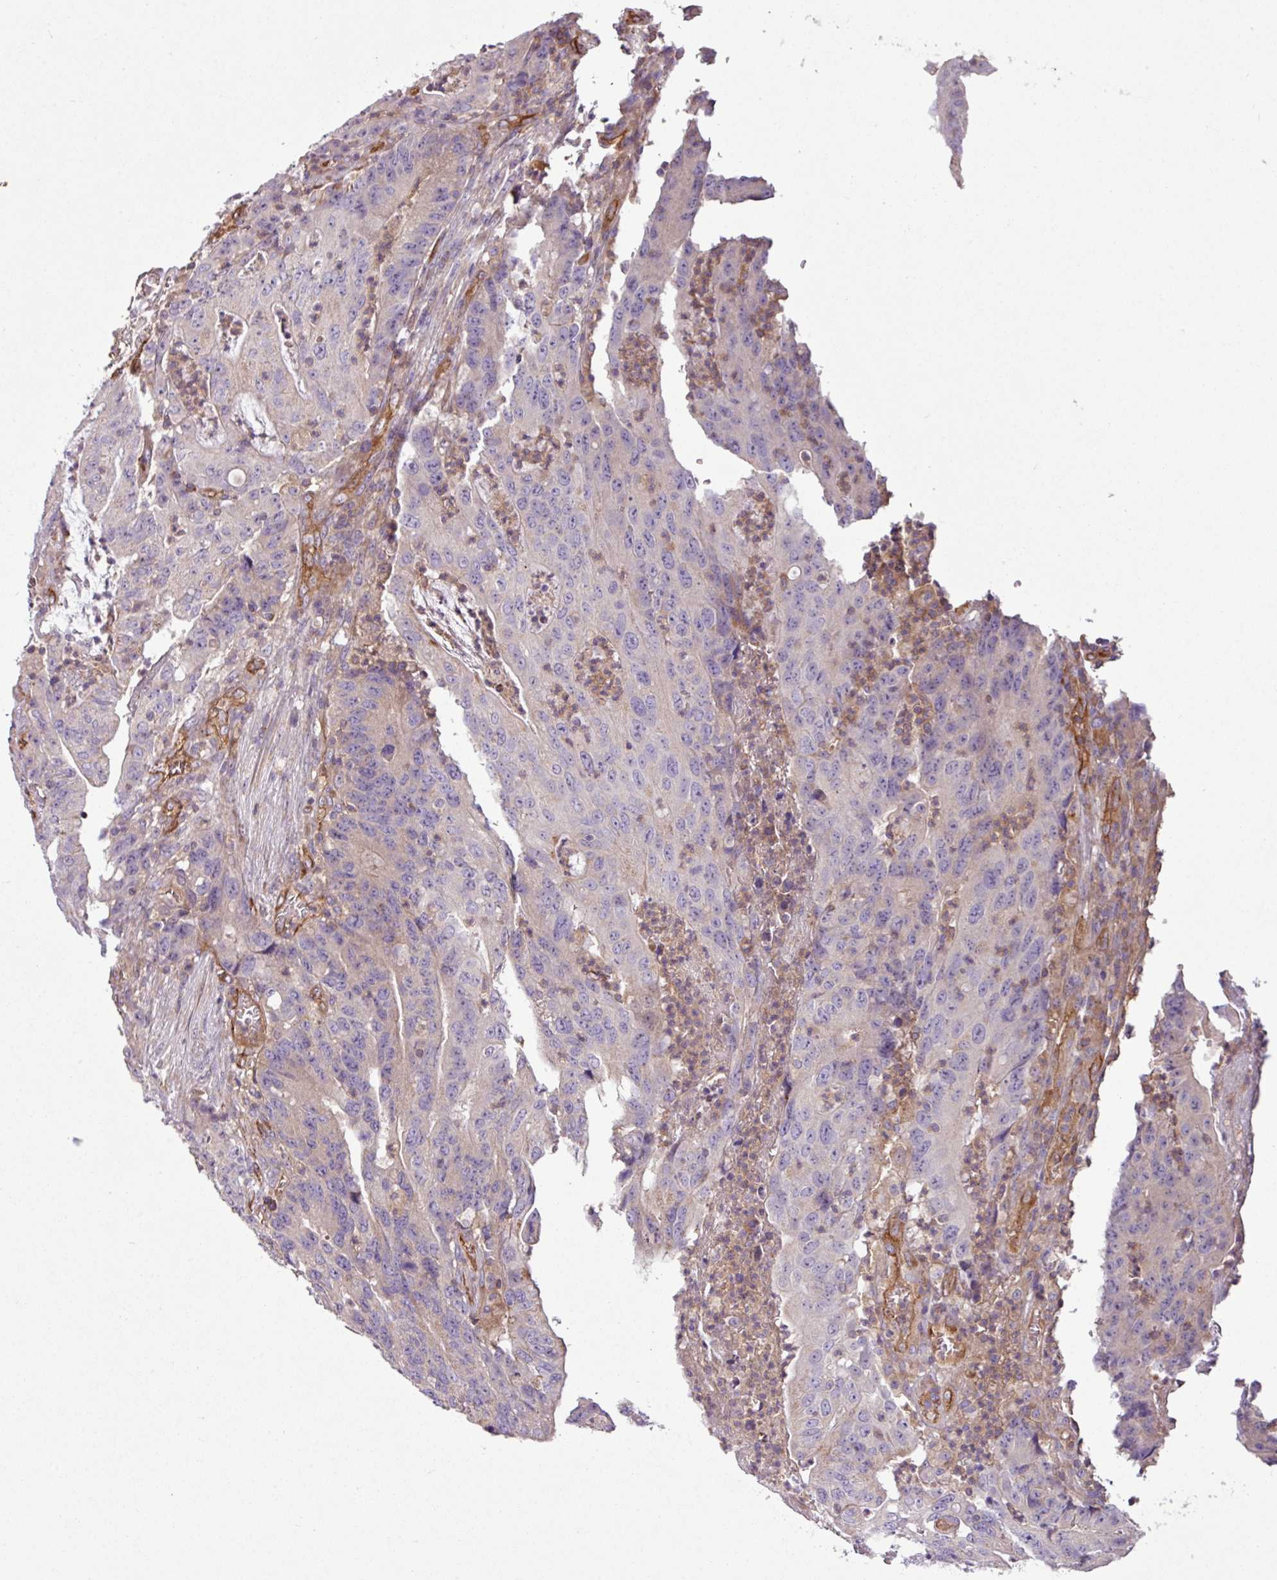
{"staining": {"intensity": "negative", "quantity": "none", "location": "none"}, "tissue": "colorectal cancer", "cell_type": "Tumor cells", "image_type": "cancer", "snomed": [{"axis": "morphology", "description": "Adenocarcinoma, NOS"}, {"axis": "topography", "description": "Colon"}], "caption": "The immunohistochemistry (IHC) image has no significant positivity in tumor cells of adenocarcinoma (colorectal) tissue. (Stains: DAB (3,3'-diaminobenzidine) immunohistochemistry with hematoxylin counter stain, Microscopy: brightfield microscopy at high magnification).", "gene": "ZNF106", "patient": {"sex": "male", "age": 83}}